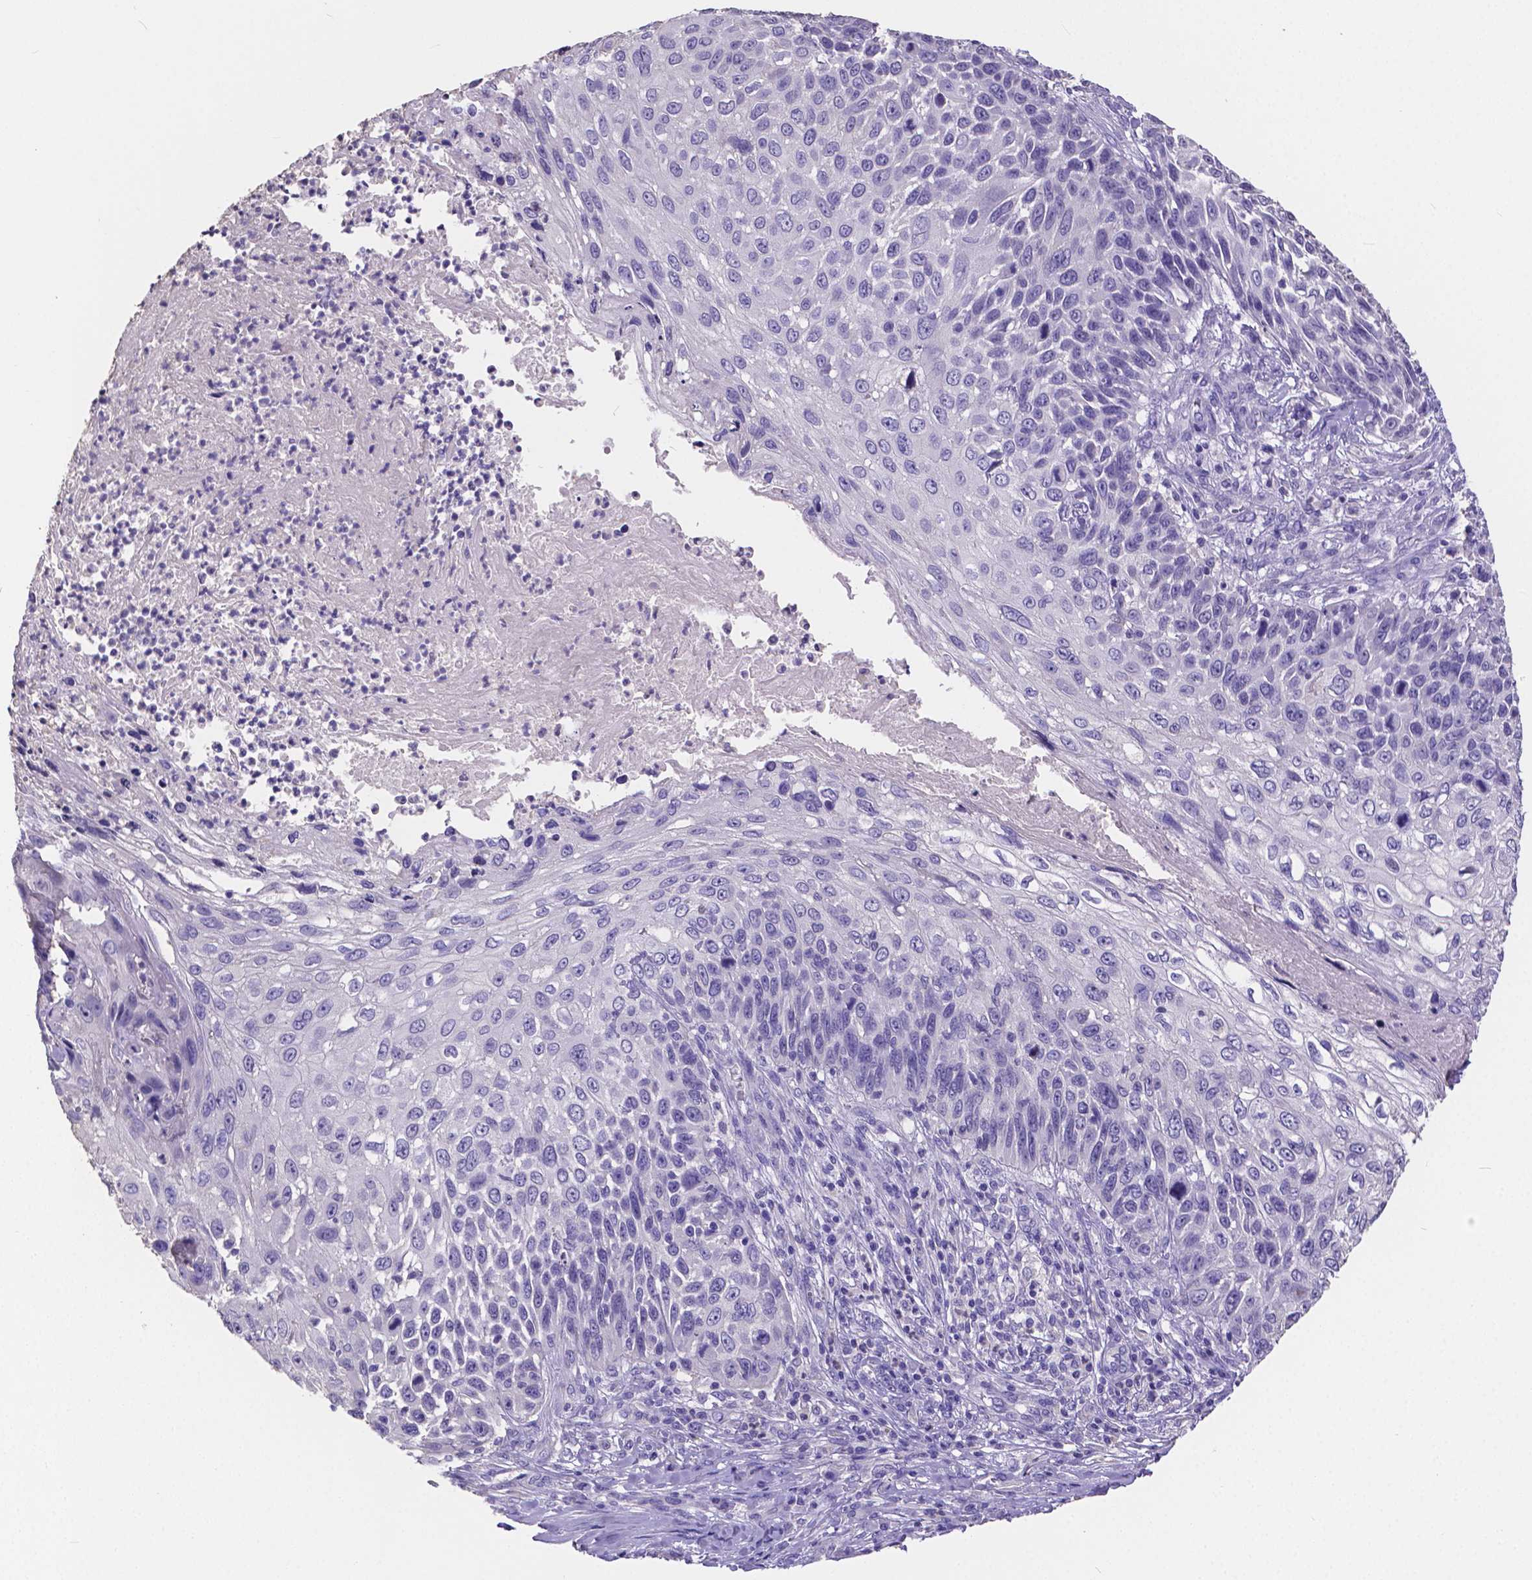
{"staining": {"intensity": "negative", "quantity": "none", "location": "none"}, "tissue": "skin cancer", "cell_type": "Tumor cells", "image_type": "cancer", "snomed": [{"axis": "morphology", "description": "Squamous cell carcinoma, NOS"}, {"axis": "topography", "description": "Skin"}], "caption": "This is a photomicrograph of immunohistochemistry staining of skin cancer (squamous cell carcinoma), which shows no staining in tumor cells. (Brightfield microscopy of DAB (3,3'-diaminobenzidine) immunohistochemistry (IHC) at high magnification).", "gene": "ATP6V1D", "patient": {"sex": "male", "age": 92}}